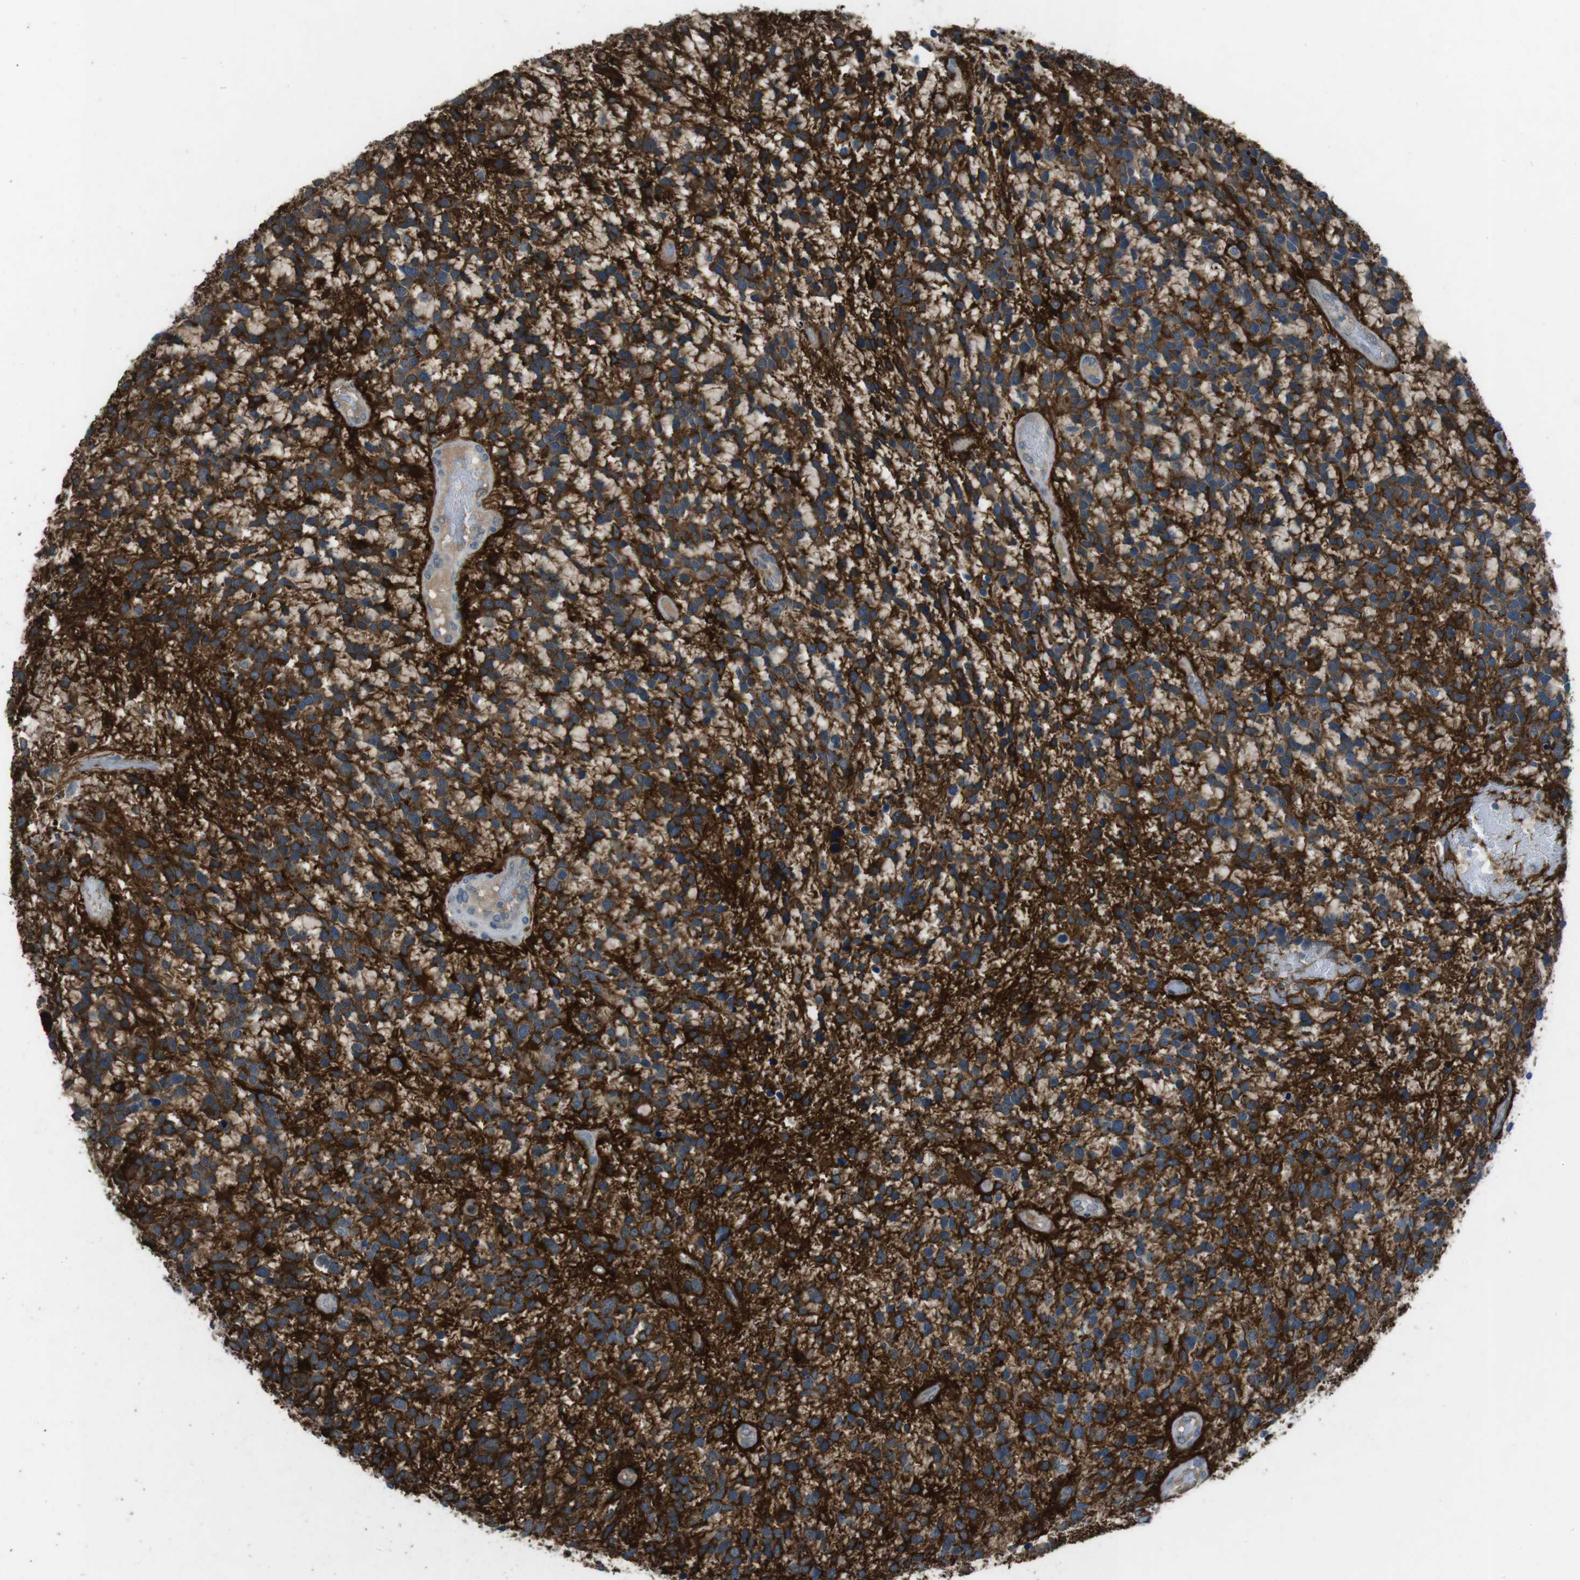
{"staining": {"intensity": "strong", "quantity": ">75%", "location": "cytoplasmic/membranous"}, "tissue": "glioma", "cell_type": "Tumor cells", "image_type": "cancer", "snomed": [{"axis": "morphology", "description": "Glioma, malignant, High grade"}, {"axis": "topography", "description": "Brain"}], "caption": "High-magnification brightfield microscopy of glioma stained with DAB (3,3'-diaminobenzidine) (brown) and counterstained with hematoxylin (blue). tumor cells exhibit strong cytoplasmic/membranous positivity is present in about>75% of cells.", "gene": "ANK2", "patient": {"sex": "female", "age": 58}}